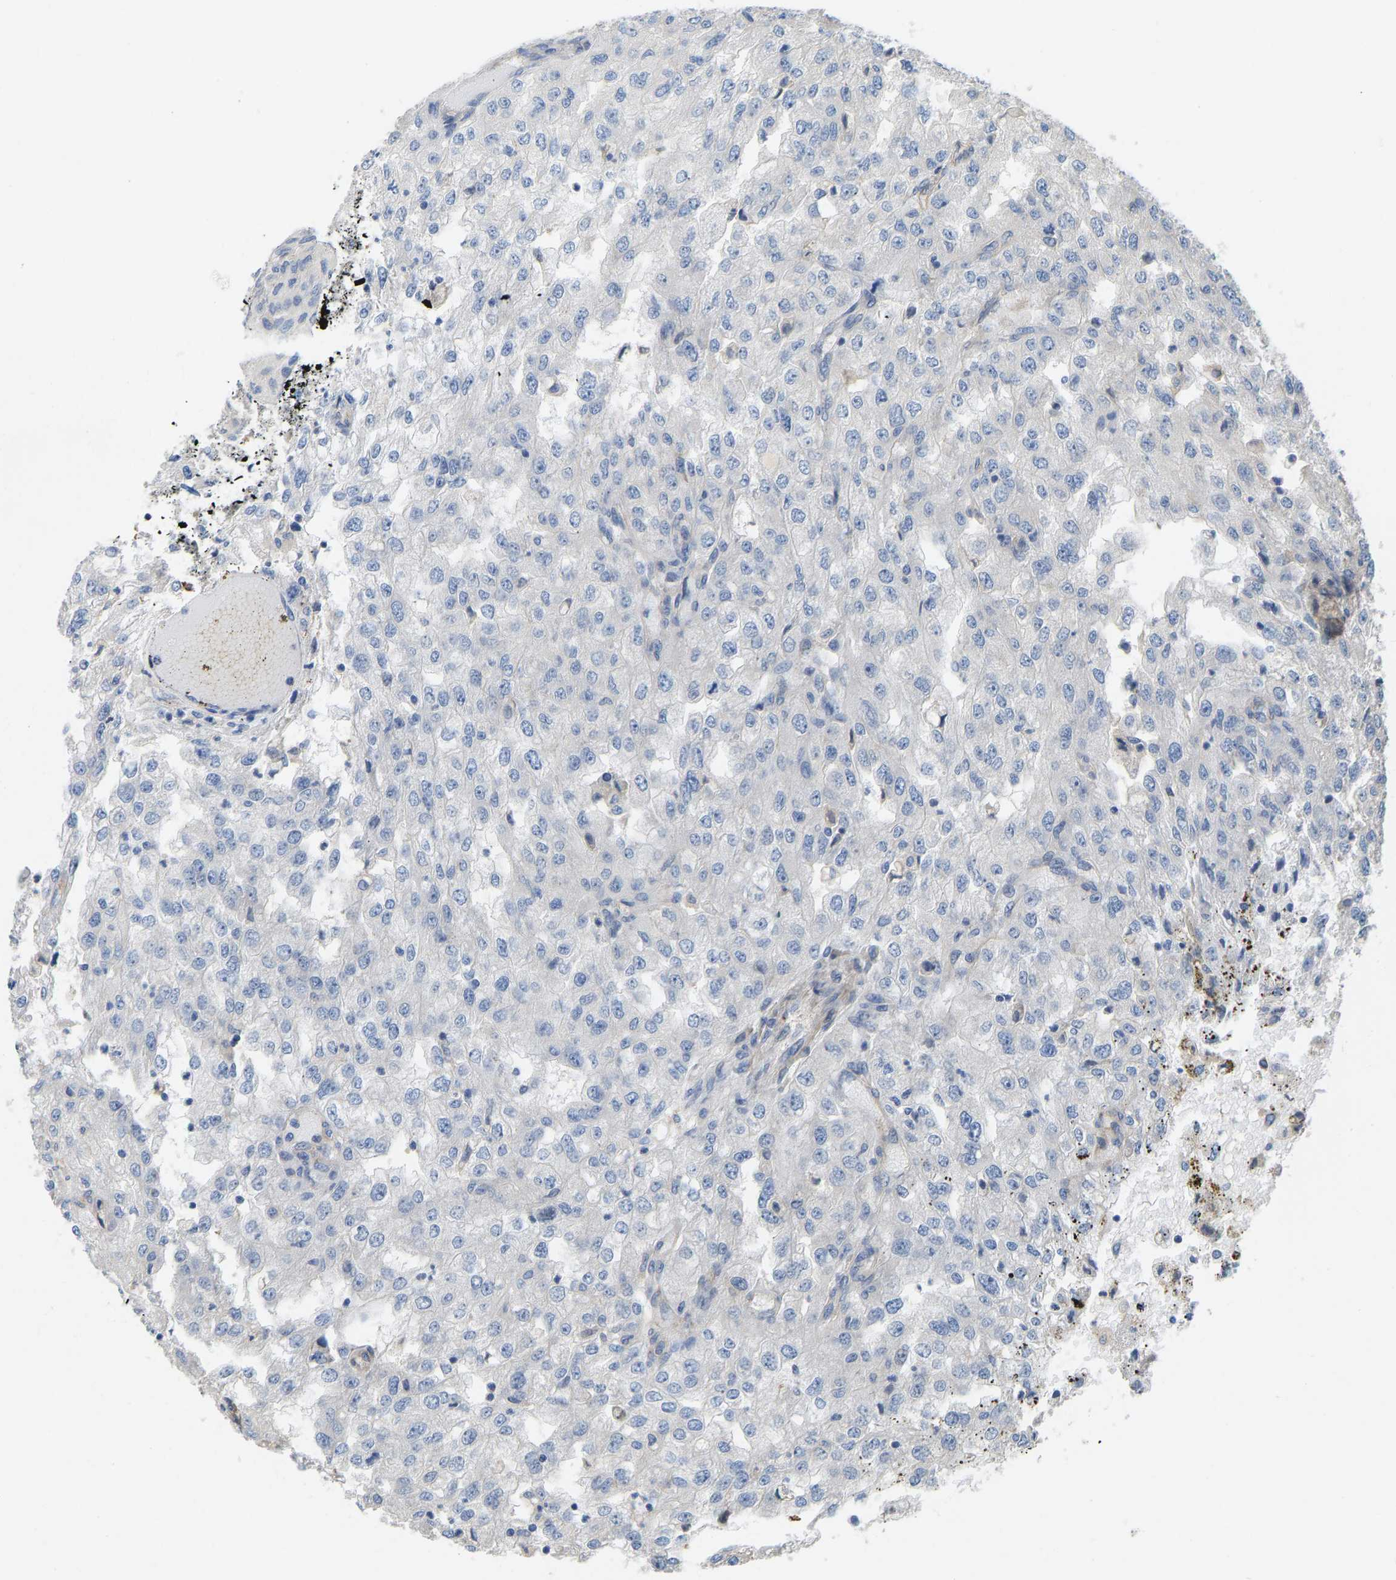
{"staining": {"intensity": "negative", "quantity": "none", "location": "none"}, "tissue": "renal cancer", "cell_type": "Tumor cells", "image_type": "cancer", "snomed": [{"axis": "morphology", "description": "Adenocarcinoma, NOS"}, {"axis": "topography", "description": "Kidney"}], "caption": "Tumor cells show no significant protein staining in renal cancer (adenocarcinoma).", "gene": "ELMO2", "patient": {"sex": "female", "age": 54}}